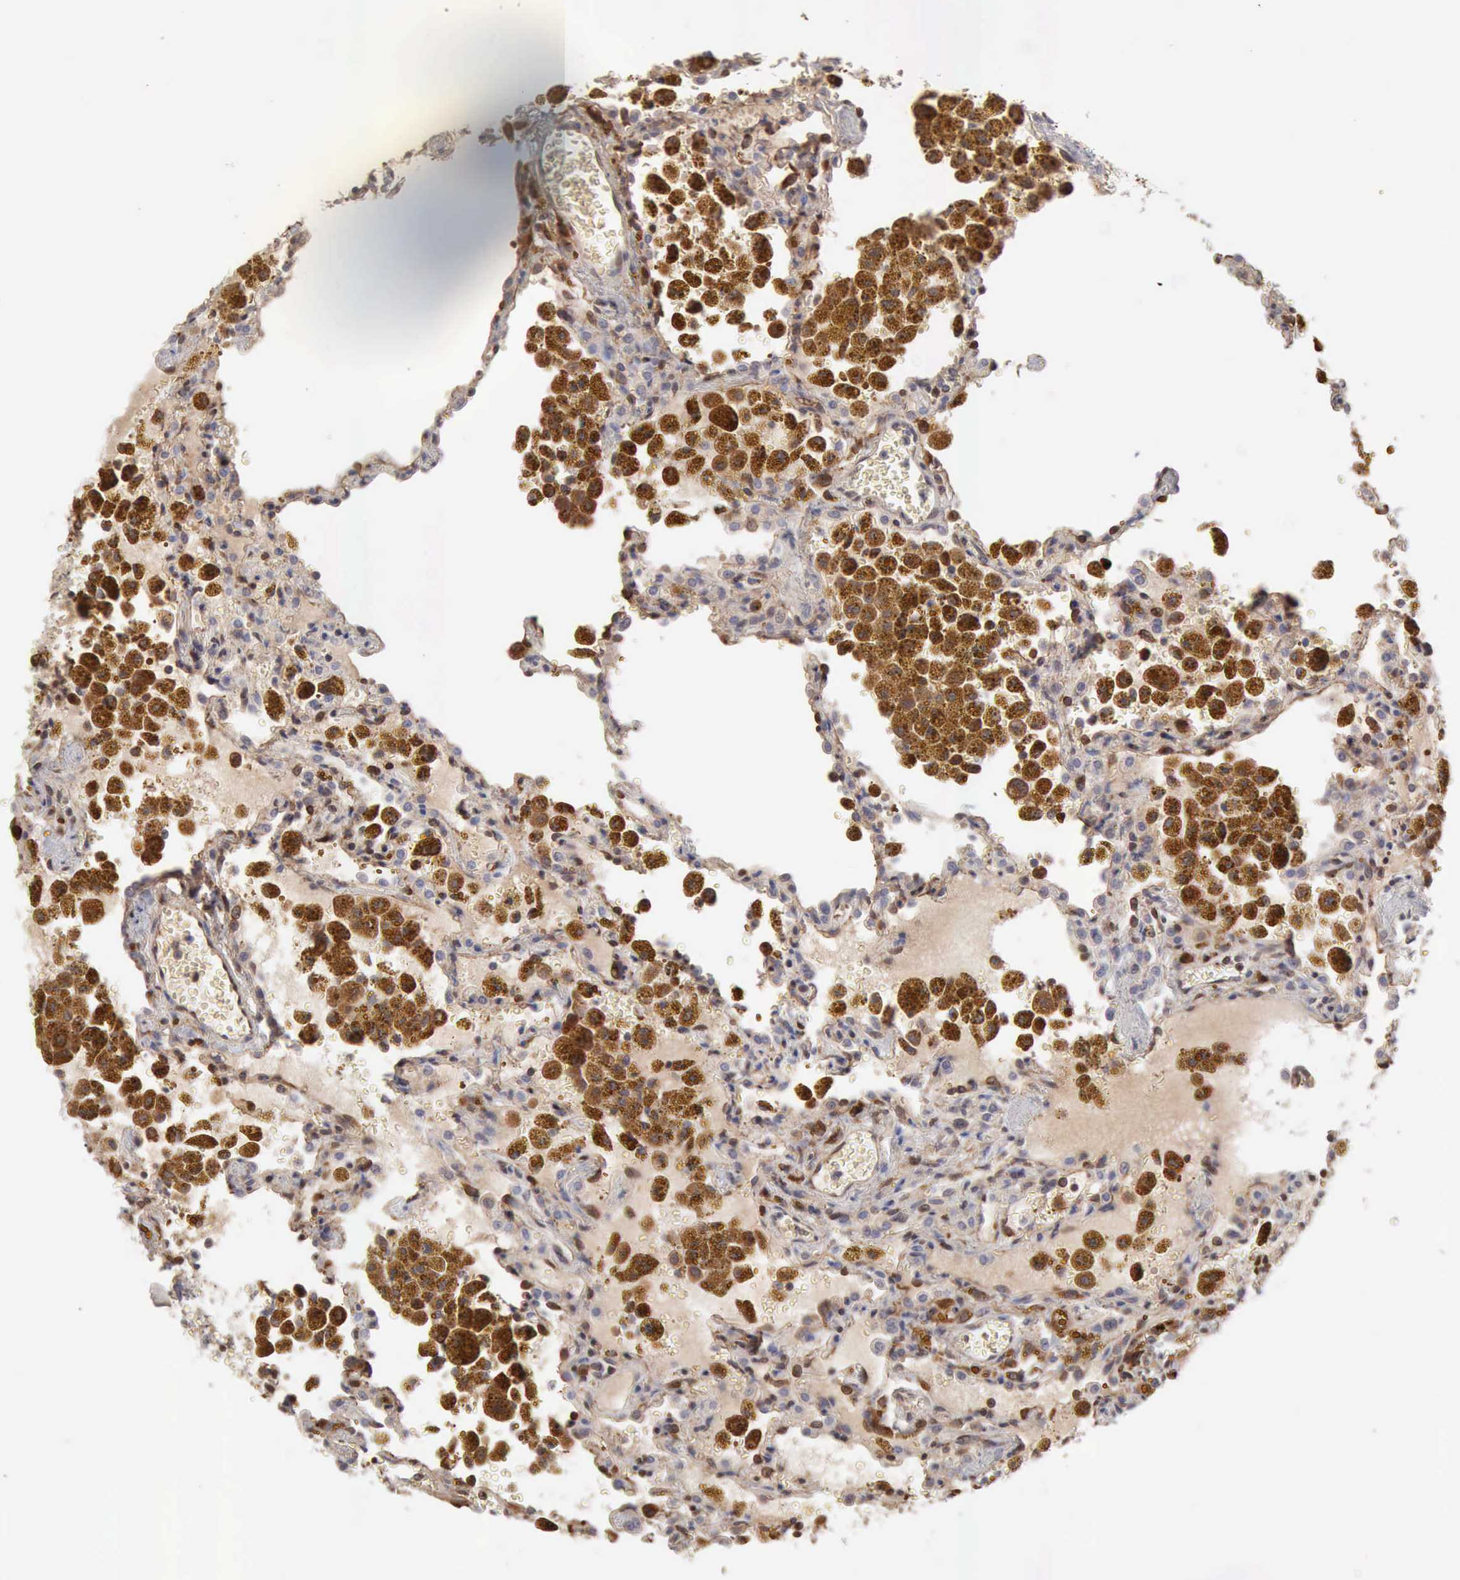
{"staining": {"intensity": "weak", "quantity": ">75%", "location": "cytoplasmic/membranous"}, "tissue": "carcinoid", "cell_type": "Tumor cells", "image_type": "cancer", "snomed": [{"axis": "morphology", "description": "Carcinoid, malignant, NOS"}, {"axis": "topography", "description": "Bronchus"}], "caption": "Protein analysis of malignant carcinoid tissue exhibits weak cytoplasmic/membranous positivity in approximately >75% of tumor cells. The staining is performed using DAB (3,3'-diaminobenzidine) brown chromogen to label protein expression. The nuclei are counter-stained blue using hematoxylin.", "gene": "APOL2", "patient": {"sex": "male", "age": 55}}